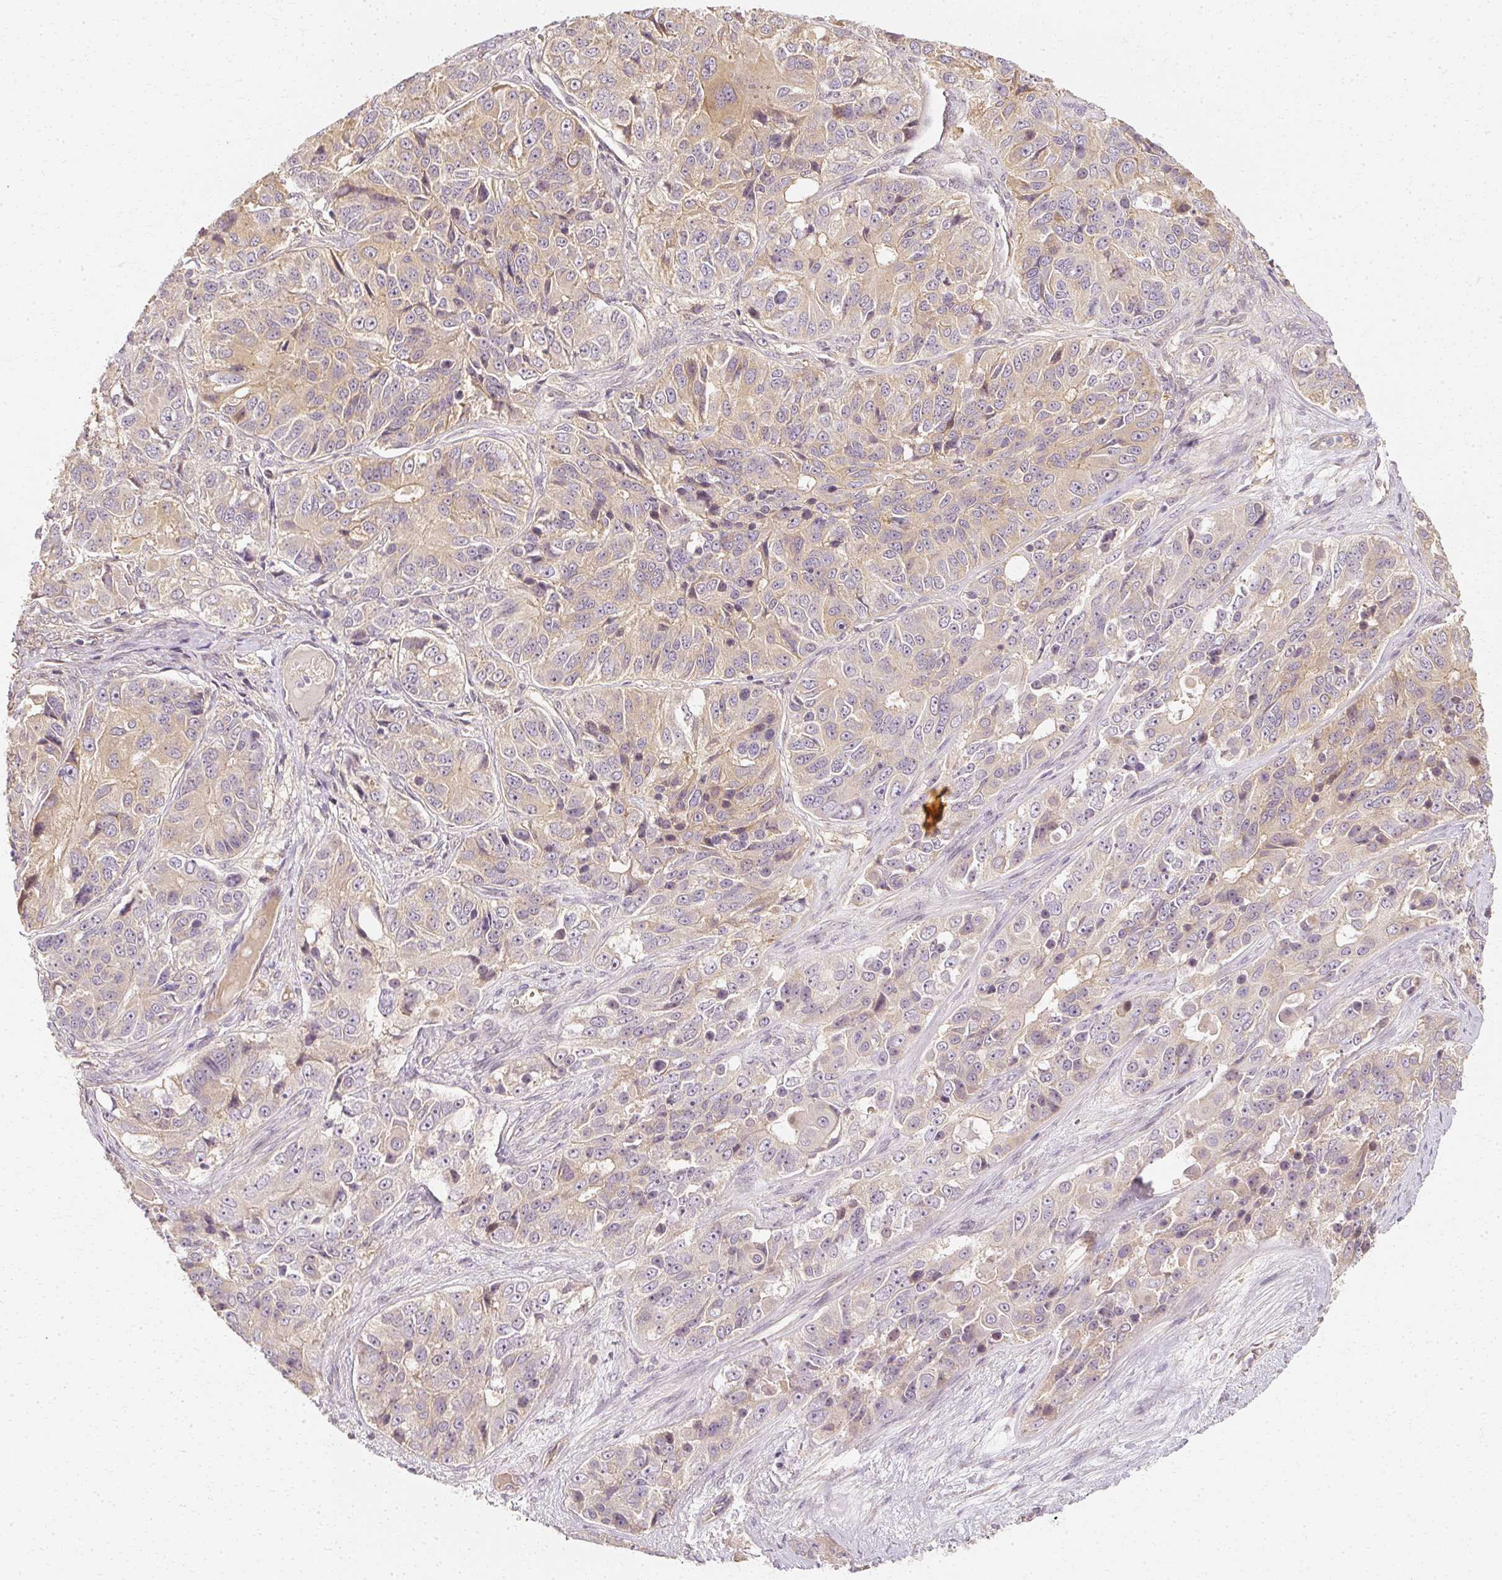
{"staining": {"intensity": "weak", "quantity": "25%-75%", "location": "cytoplasmic/membranous"}, "tissue": "ovarian cancer", "cell_type": "Tumor cells", "image_type": "cancer", "snomed": [{"axis": "morphology", "description": "Carcinoma, endometroid"}, {"axis": "topography", "description": "Ovary"}], "caption": "A micrograph showing weak cytoplasmic/membranous staining in approximately 25%-75% of tumor cells in ovarian endometroid carcinoma, as visualized by brown immunohistochemical staining.", "gene": "GNAQ", "patient": {"sex": "female", "age": 51}}